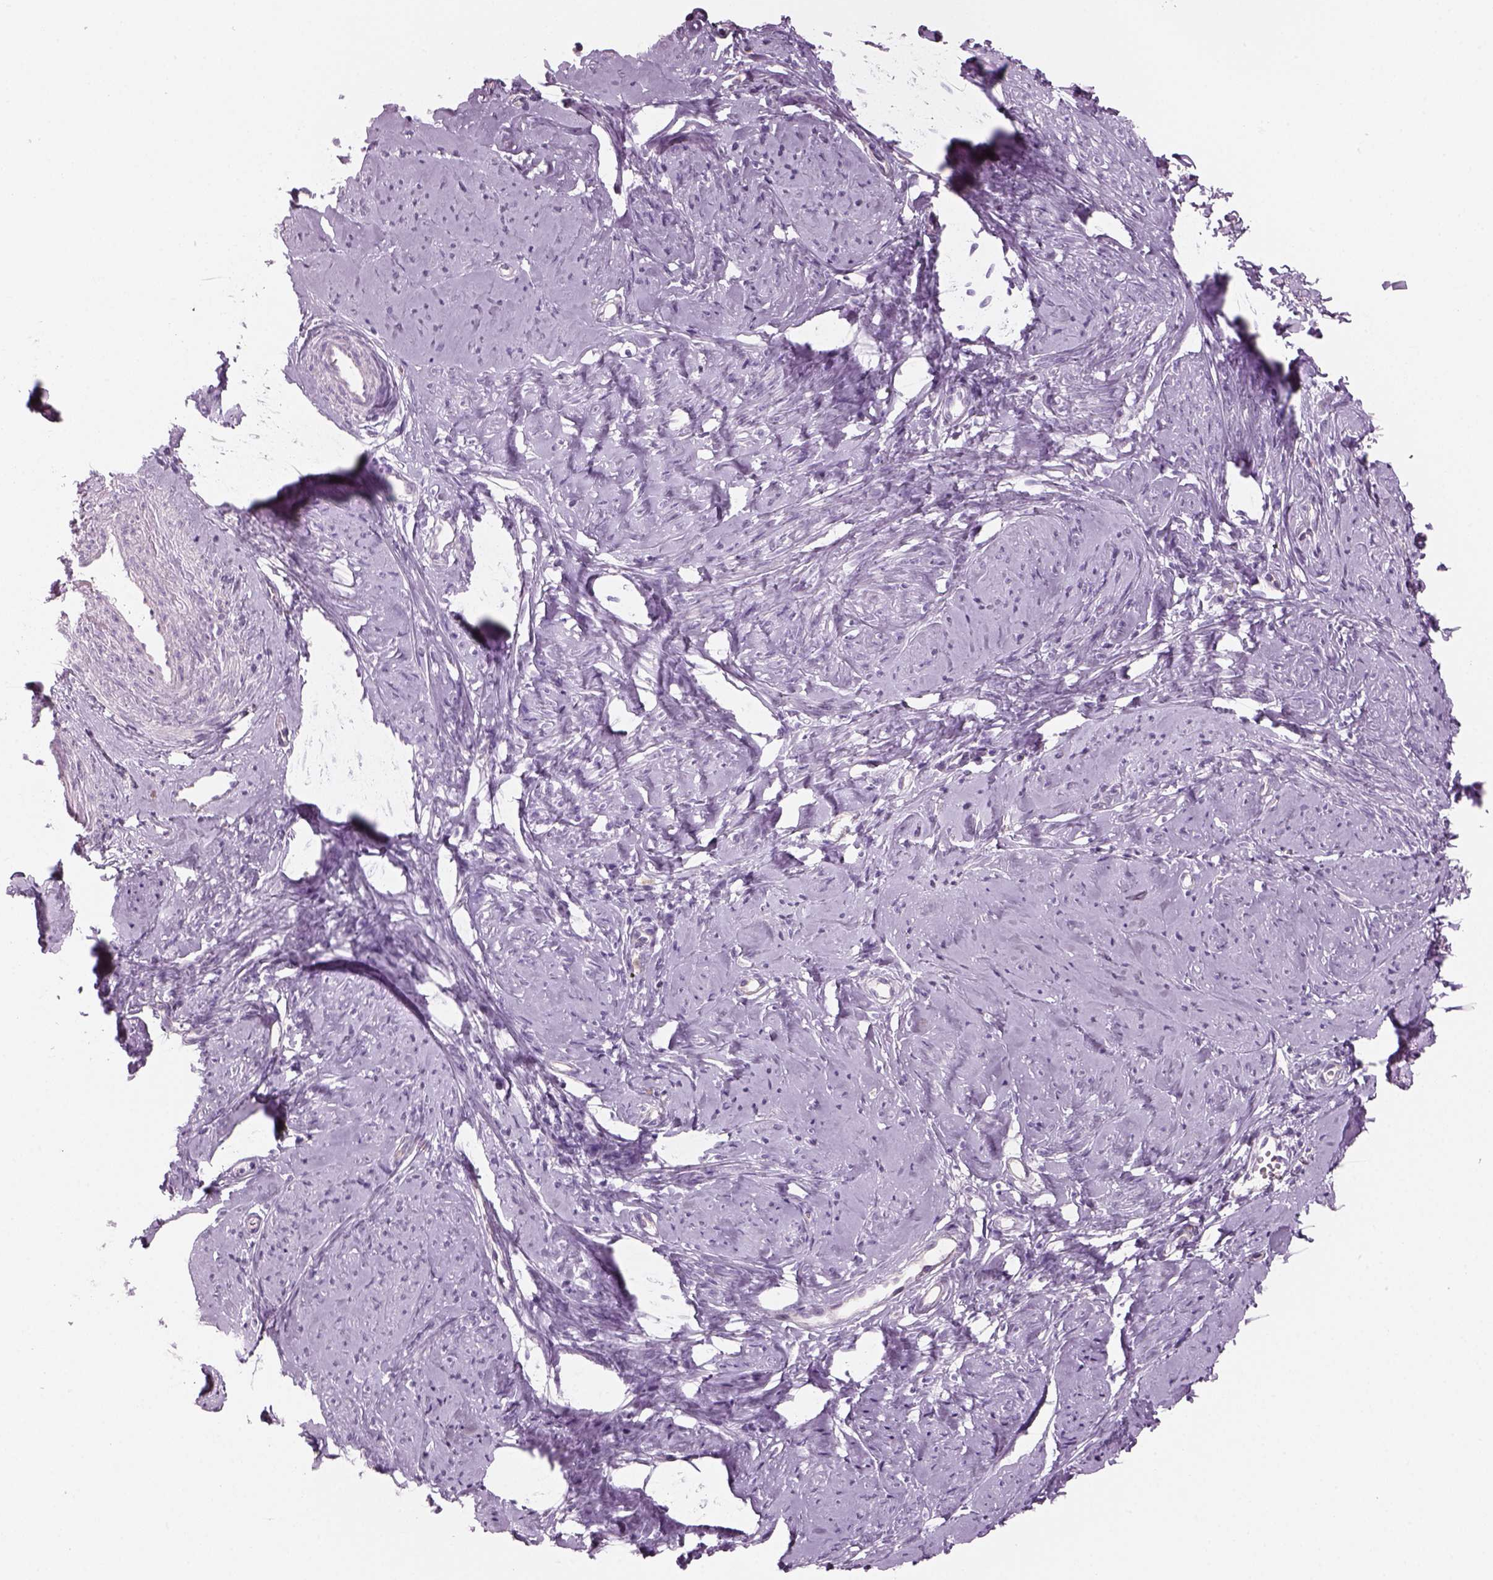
{"staining": {"intensity": "negative", "quantity": "none", "location": "none"}, "tissue": "smooth muscle", "cell_type": "Smooth muscle cells", "image_type": "normal", "snomed": [{"axis": "morphology", "description": "Normal tissue, NOS"}, {"axis": "topography", "description": "Smooth muscle"}], "caption": "Human smooth muscle stained for a protein using IHC reveals no positivity in smooth muscle cells.", "gene": "SLC1A7", "patient": {"sex": "female", "age": 48}}